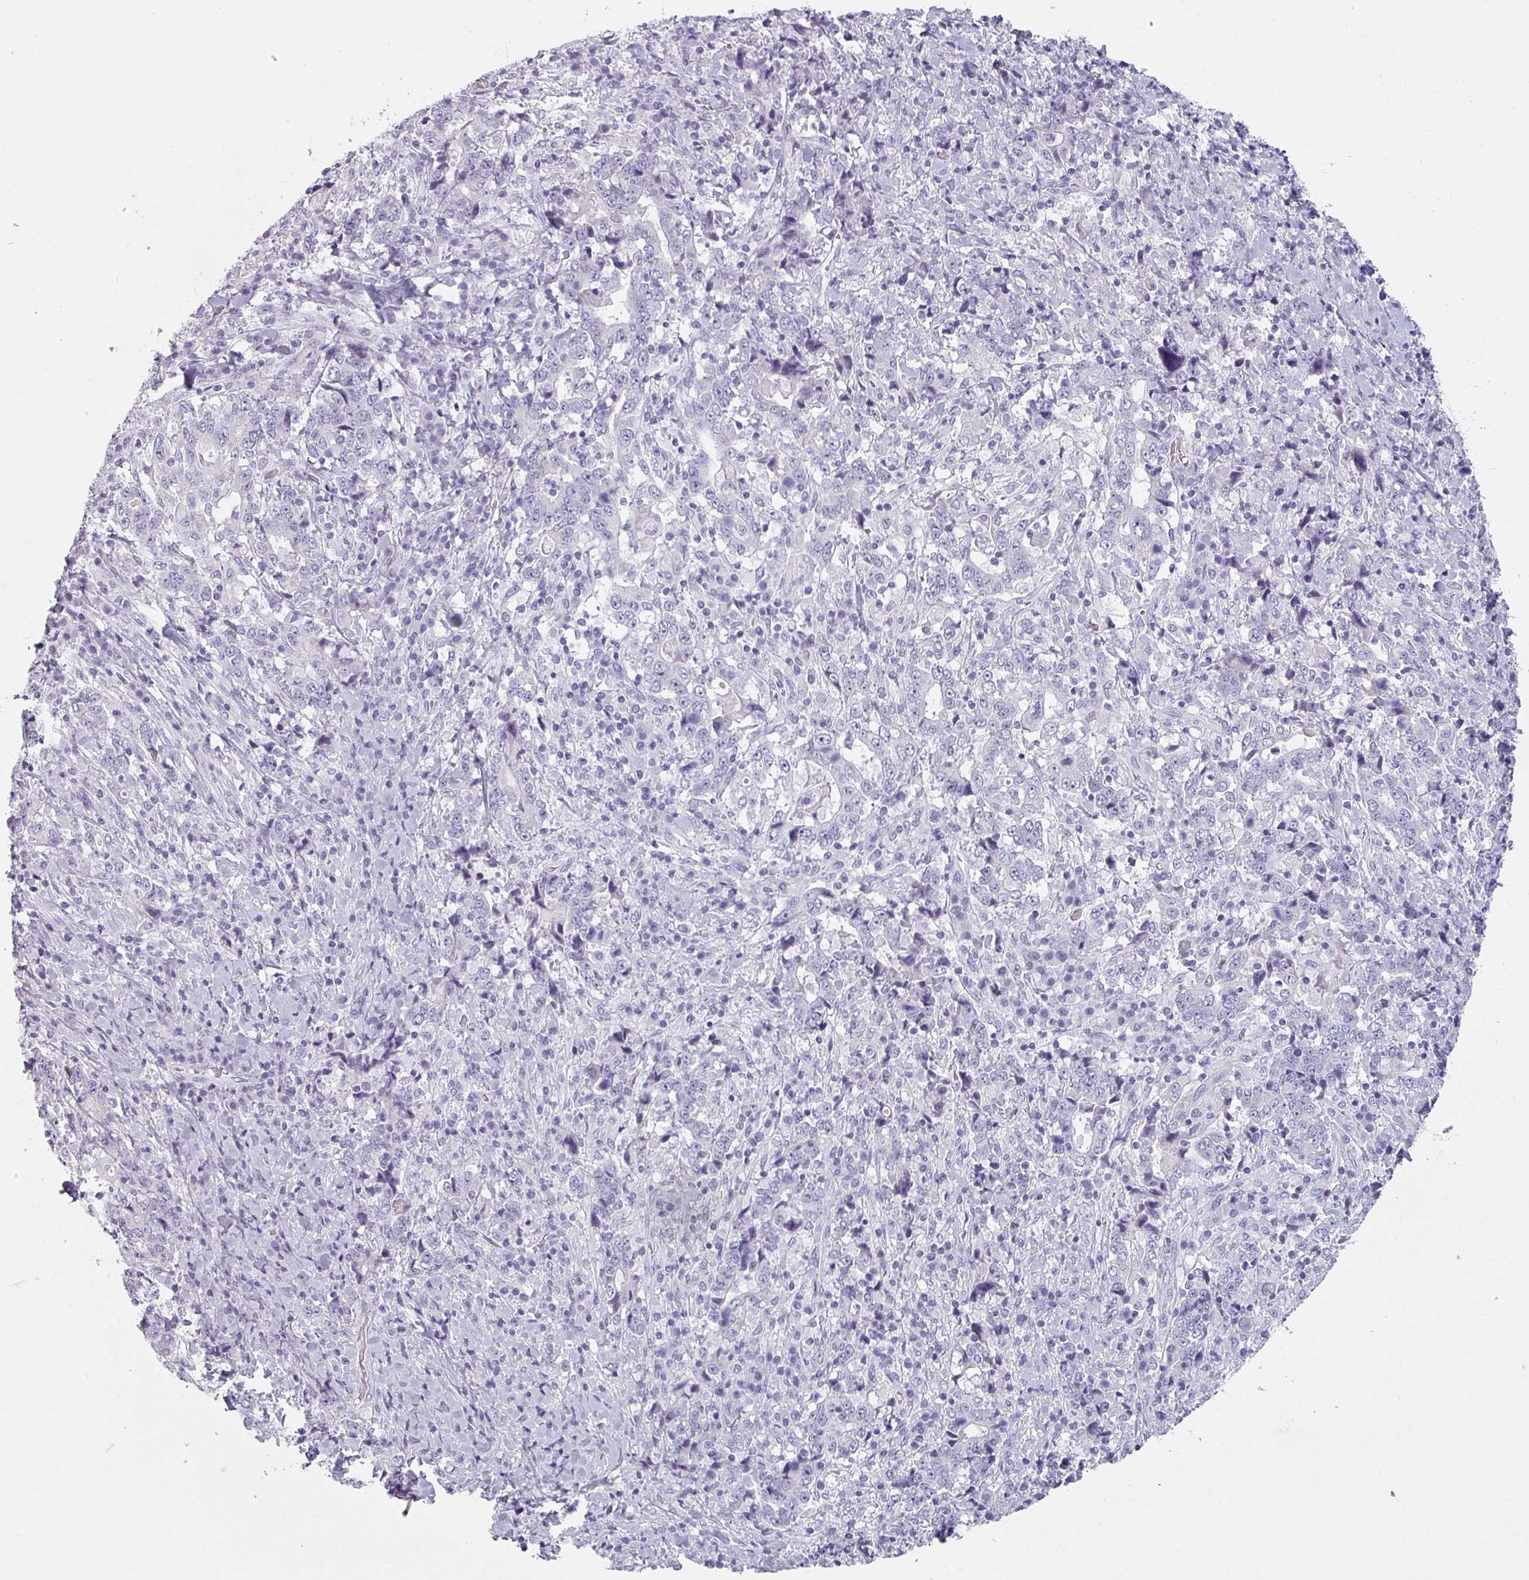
{"staining": {"intensity": "negative", "quantity": "none", "location": "none"}, "tissue": "stomach cancer", "cell_type": "Tumor cells", "image_type": "cancer", "snomed": [{"axis": "morphology", "description": "Normal tissue, NOS"}, {"axis": "morphology", "description": "Adenocarcinoma, NOS"}, {"axis": "topography", "description": "Stomach, upper"}, {"axis": "topography", "description": "Stomach"}], "caption": "The image reveals no staining of tumor cells in stomach cancer.", "gene": "SFTPA1", "patient": {"sex": "male", "age": 59}}